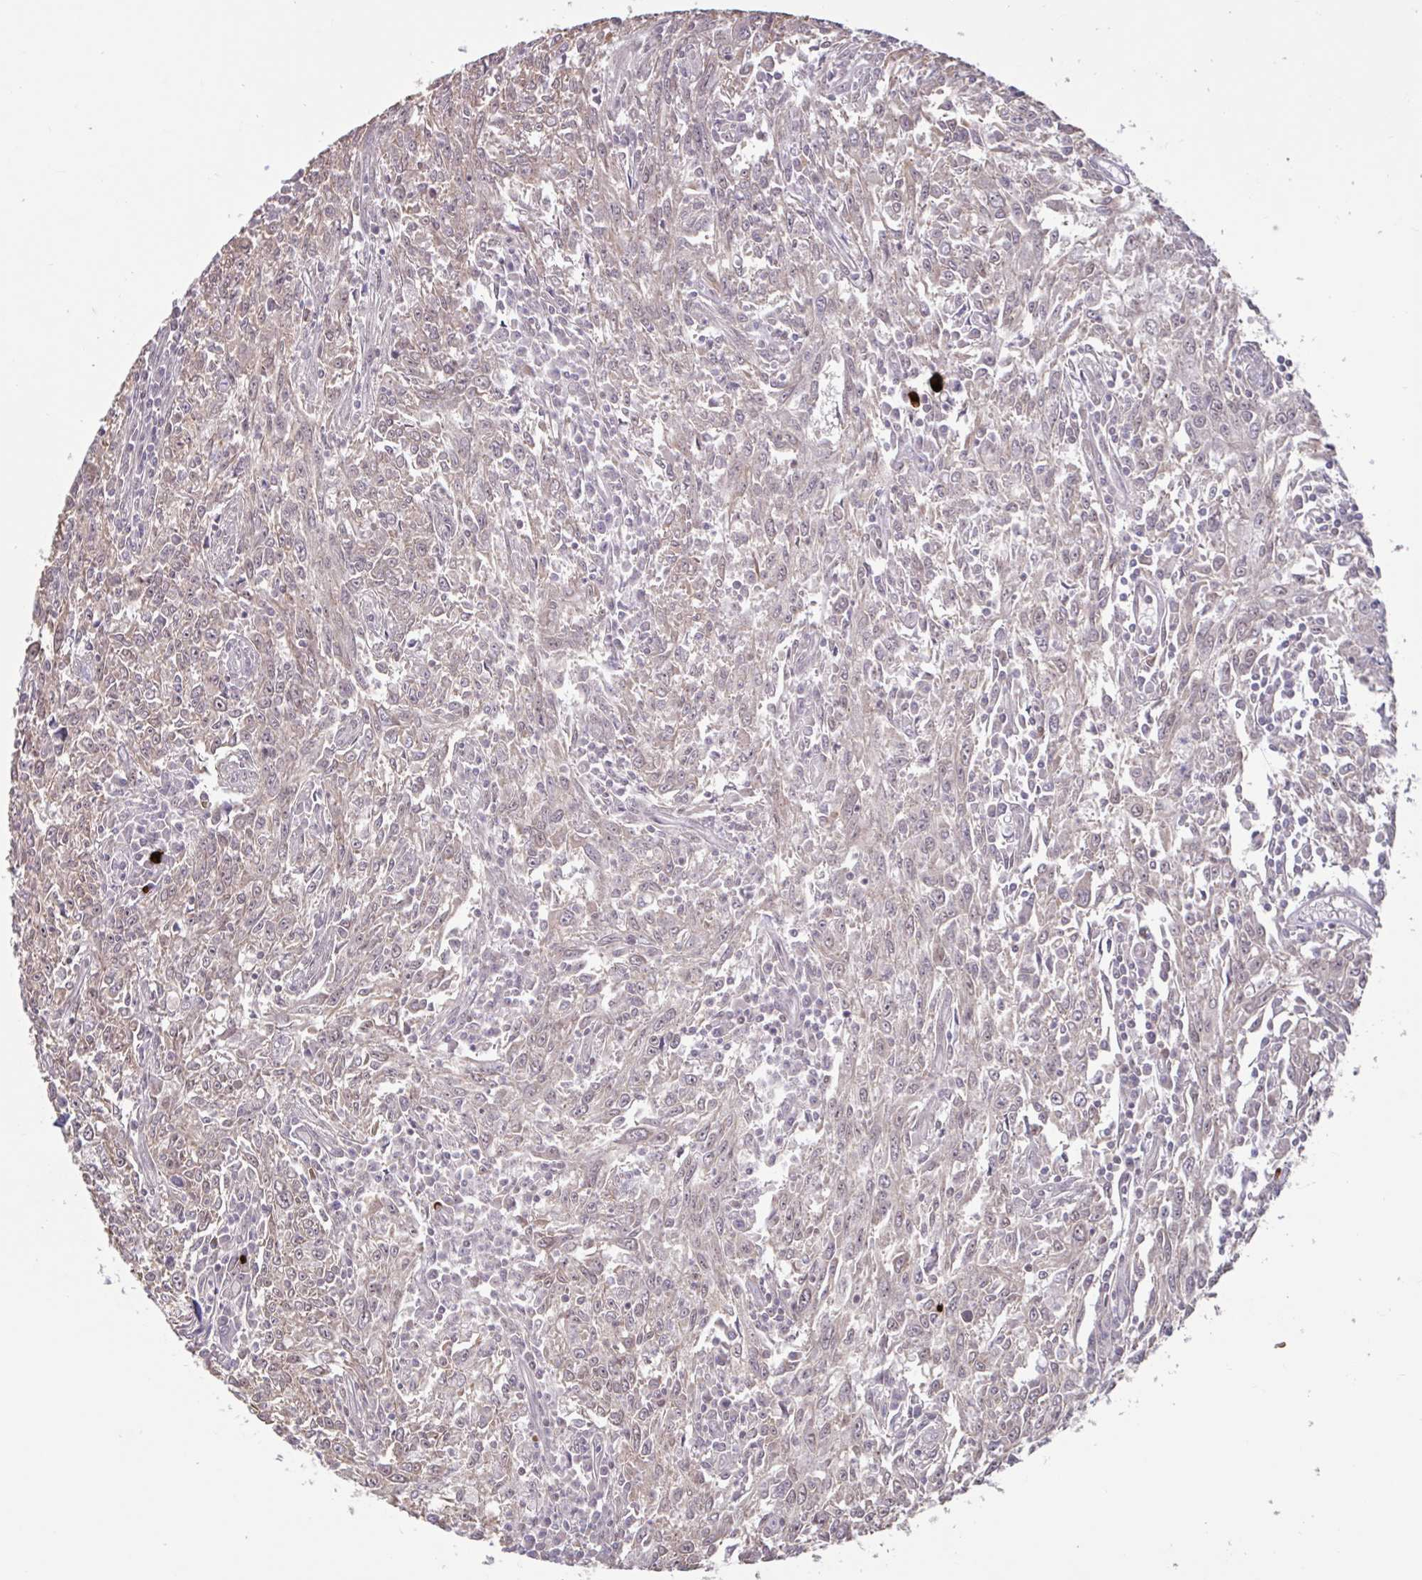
{"staining": {"intensity": "negative", "quantity": "none", "location": "none"}, "tissue": "breast cancer", "cell_type": "Tumor cells", "image_type": "cancer", "snomed": [{"axis": "morphology", "description": "Duct carcinoma"}, {"axis": "topography", "description": "Breast"}], "caption": "Immunohistochemistry image of breast invasive ductal carcinoma stained for a protein (brown), which demonstrates no positivity in tumor cells.", "gene": "ZNF414", "patient": {"sex": "female", "age": 50}}